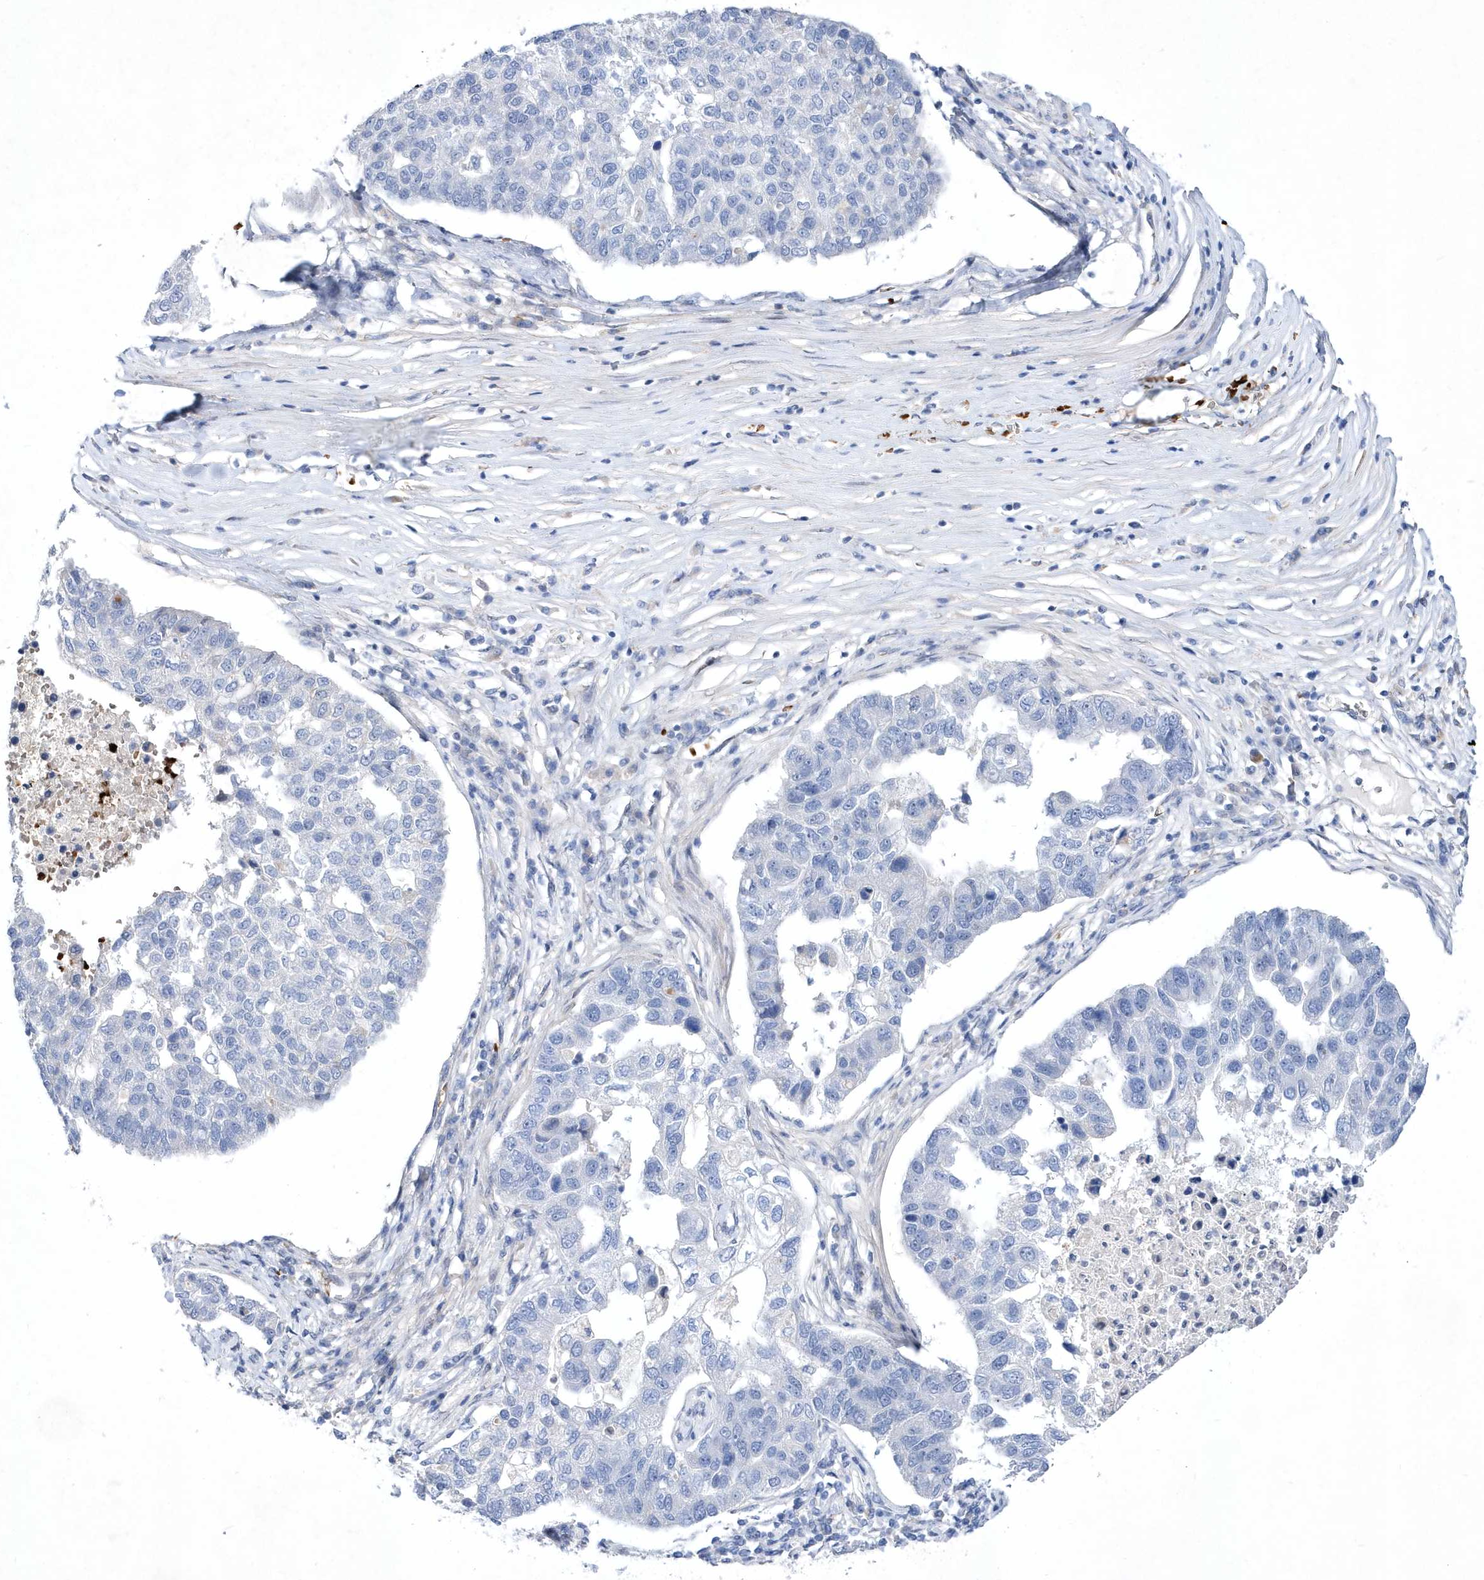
{"staining": {"intensity": "negative", "quantity": "none", "location": "none"}, "tissue": "pancreatic cancer", "cell_type": "Tumor cells", "image_type": "cancer", "snomed": [{"axis": "morphology", "description": "Adenocarcinoma, NOS"}, {"axis": "topography", "description": "Pancreas"}], "caption": "Immunohistochemistry image of adenocarcinoma (pancreatic) stained for a protein (brown), which shows no expression in tumor cells.", "gene": "ZNF875", "patient": {"sex": "female", "age": 61}}